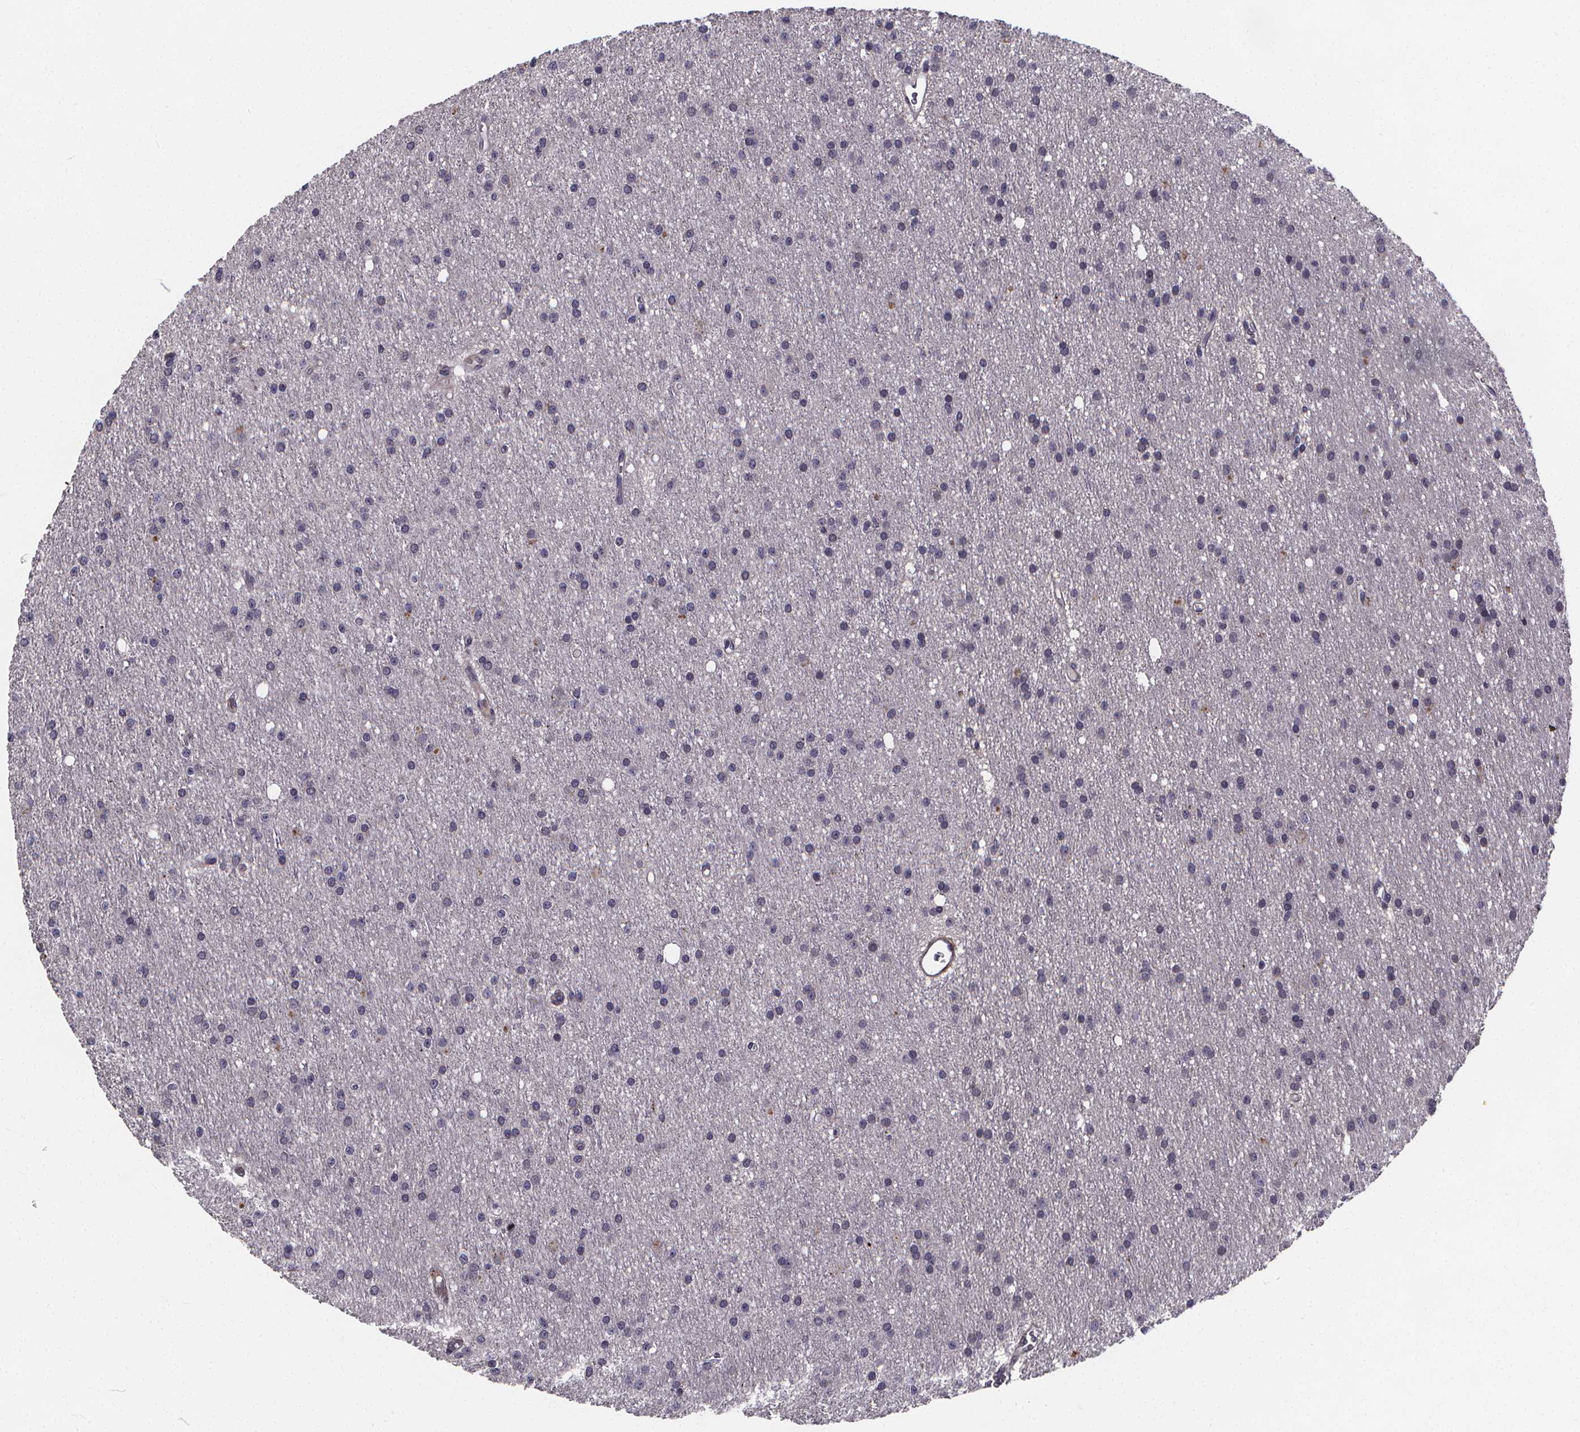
{"staining": {"intensity": "negative", "quantity": "none", "location": "none"}, "tissue": "glioma", "cell_type": "Tumor cells", "image_type": "cancer", "snomed": [{"axis": "morphology", "description": "Glioma, malignant, Low grade"}, {"axis": "topography", "description": "Brain"}], "caption": "Immunohistochemistry (IHC) image of neoplastic tissue: human low-grade glioma (malignant) stained with DAB (3,3'-diaminobenzidine) displays no significant protein expression in tumor cells.", "gene": "FBXW2", "patient": {"sex": "male", "age": 27}}